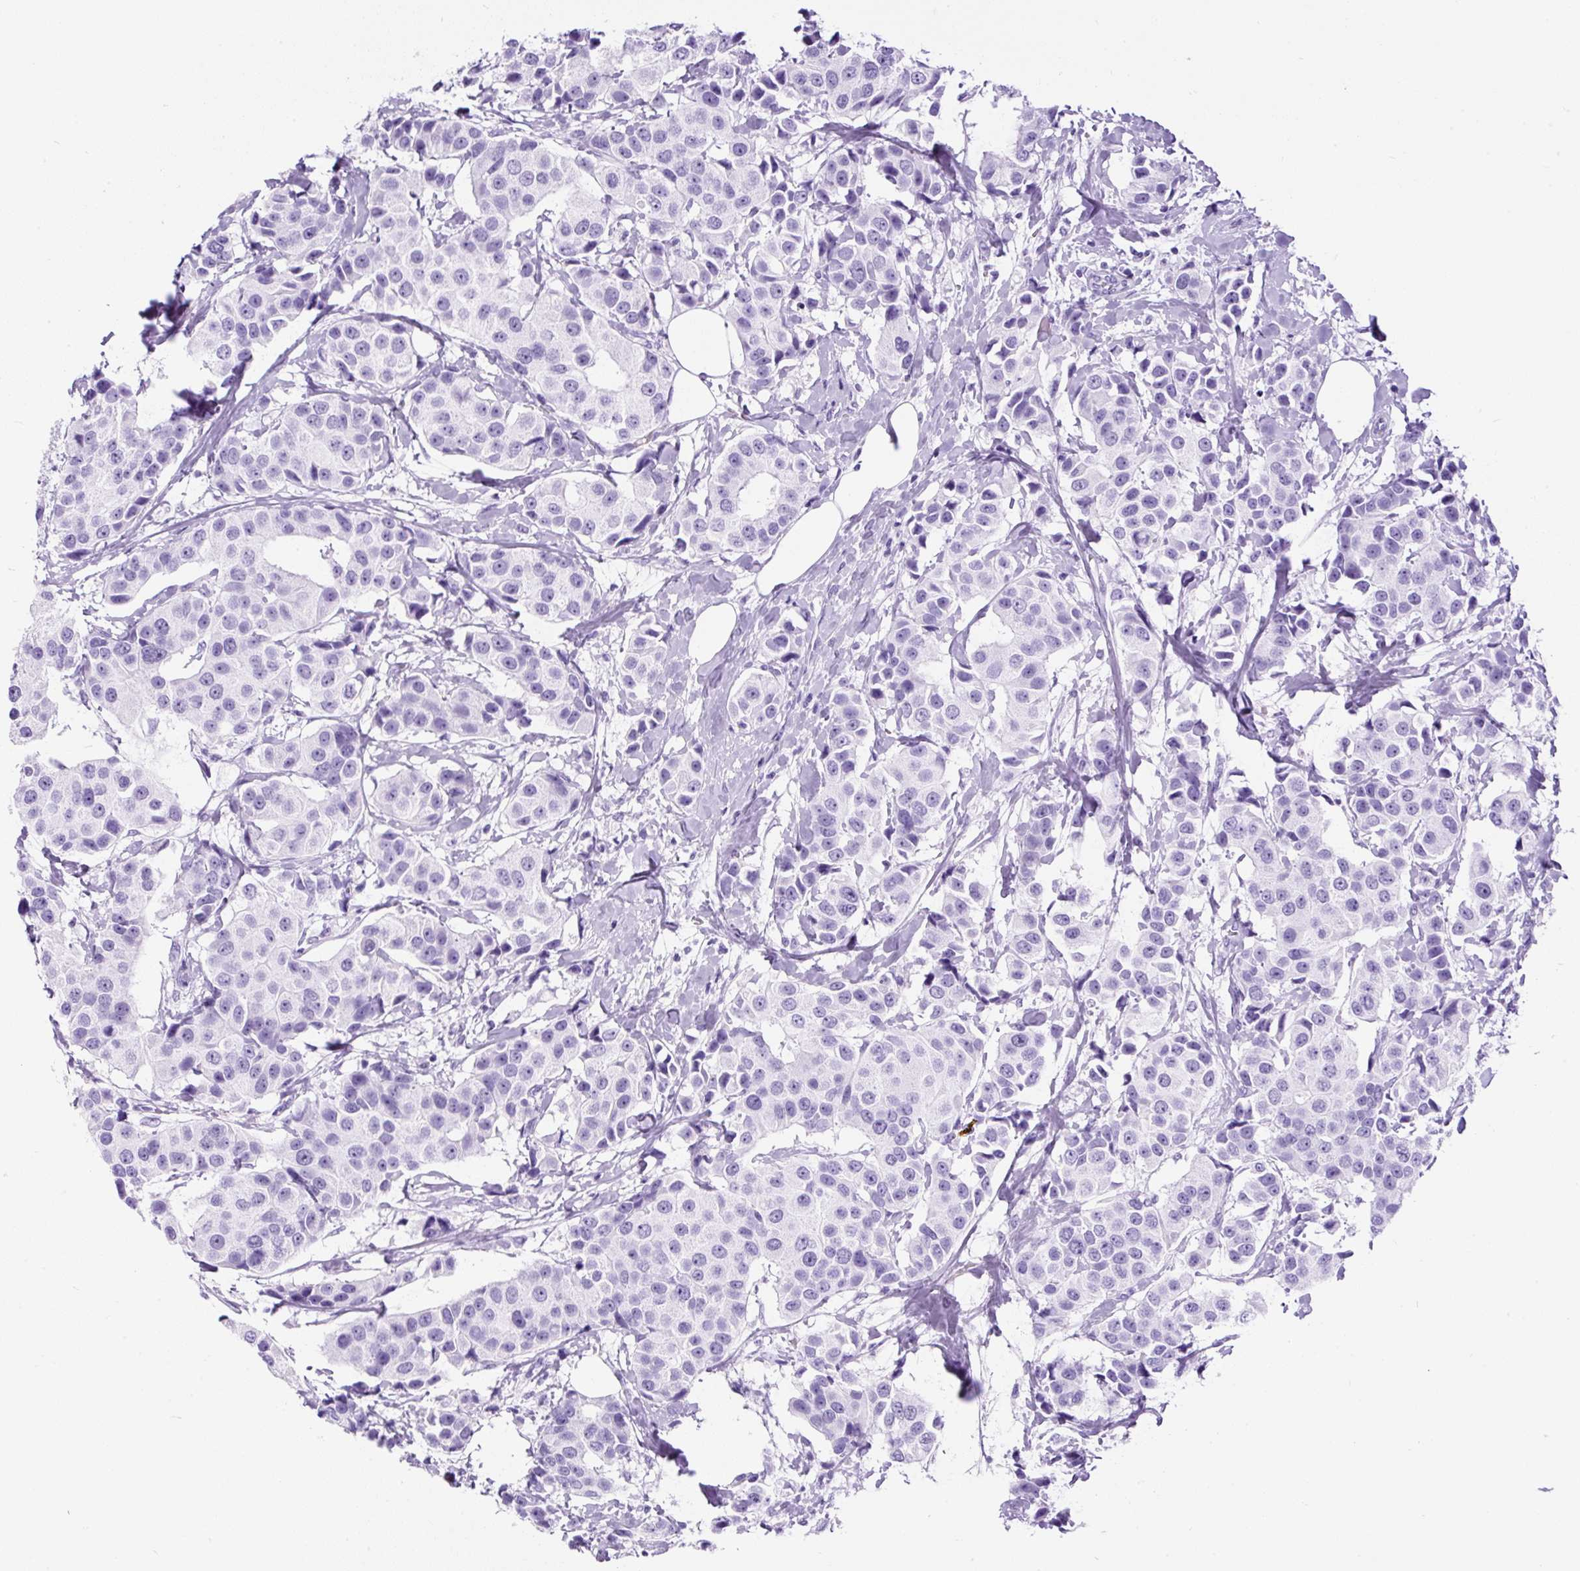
{"staining": {"intensity": "negative", "quantity": "none", "location": "none"}, "tissue": "breast cancer", "cell_type": "Tumor cells", "image_type": "cancer", "snomed": [{"axis": "morphology", "description": "Normal tissue, NOS"}, {"axis": "morphology", "description": "Duct carcinoma"}, {"axis": "topography", "description": "Breast"}], "caption": "Immunohistochemistry (IHC) image of human breast infiltrating ductal carcinoma stained for a protein (brown), which exhibits no positivity in tumor cells.", "gene": "CEL", "patient": {"sex": "female", "age": 39}}